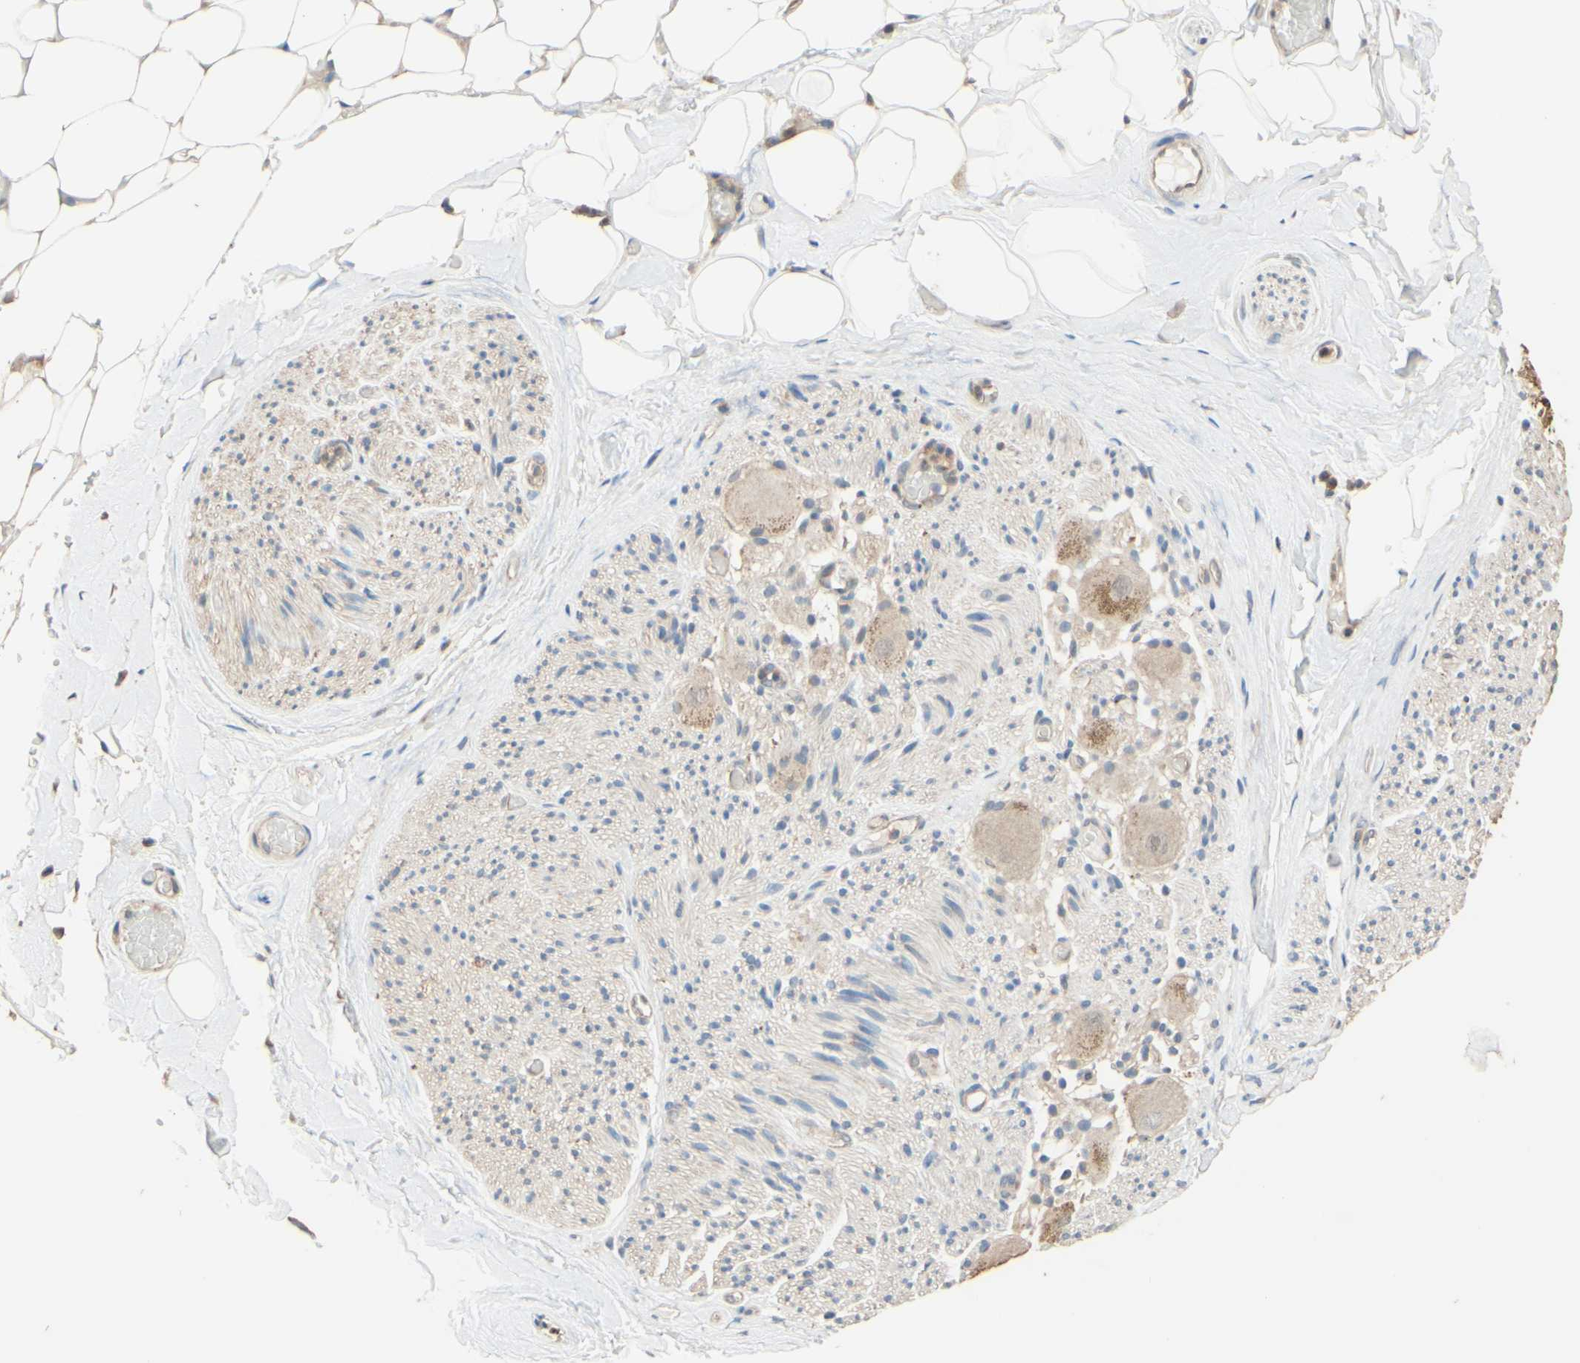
{"staining": {"intensity": "negative", "quantity": "none", "location": "none"}, "tissue": "adipose tissue", "cell_type": "Adipocytes", "image_type": "normal", "snomed": [{"axis": "morphology", "description": "Normal tissue, NOS"}, {"axis": "topography", "description": "Peripheral nerve tissue"}], "caption": "A photomicrograph of adipose tissue stained for a protein demonstrates no brown staining in adipocytes. Brightfield microscopy of immunohistochemistry (IHC) stained with DAB (brown) and hematoxylin (blue), captured at high magnification.", "gene": "SMIM19", "patient": {"sex": "male", "age": 70}}